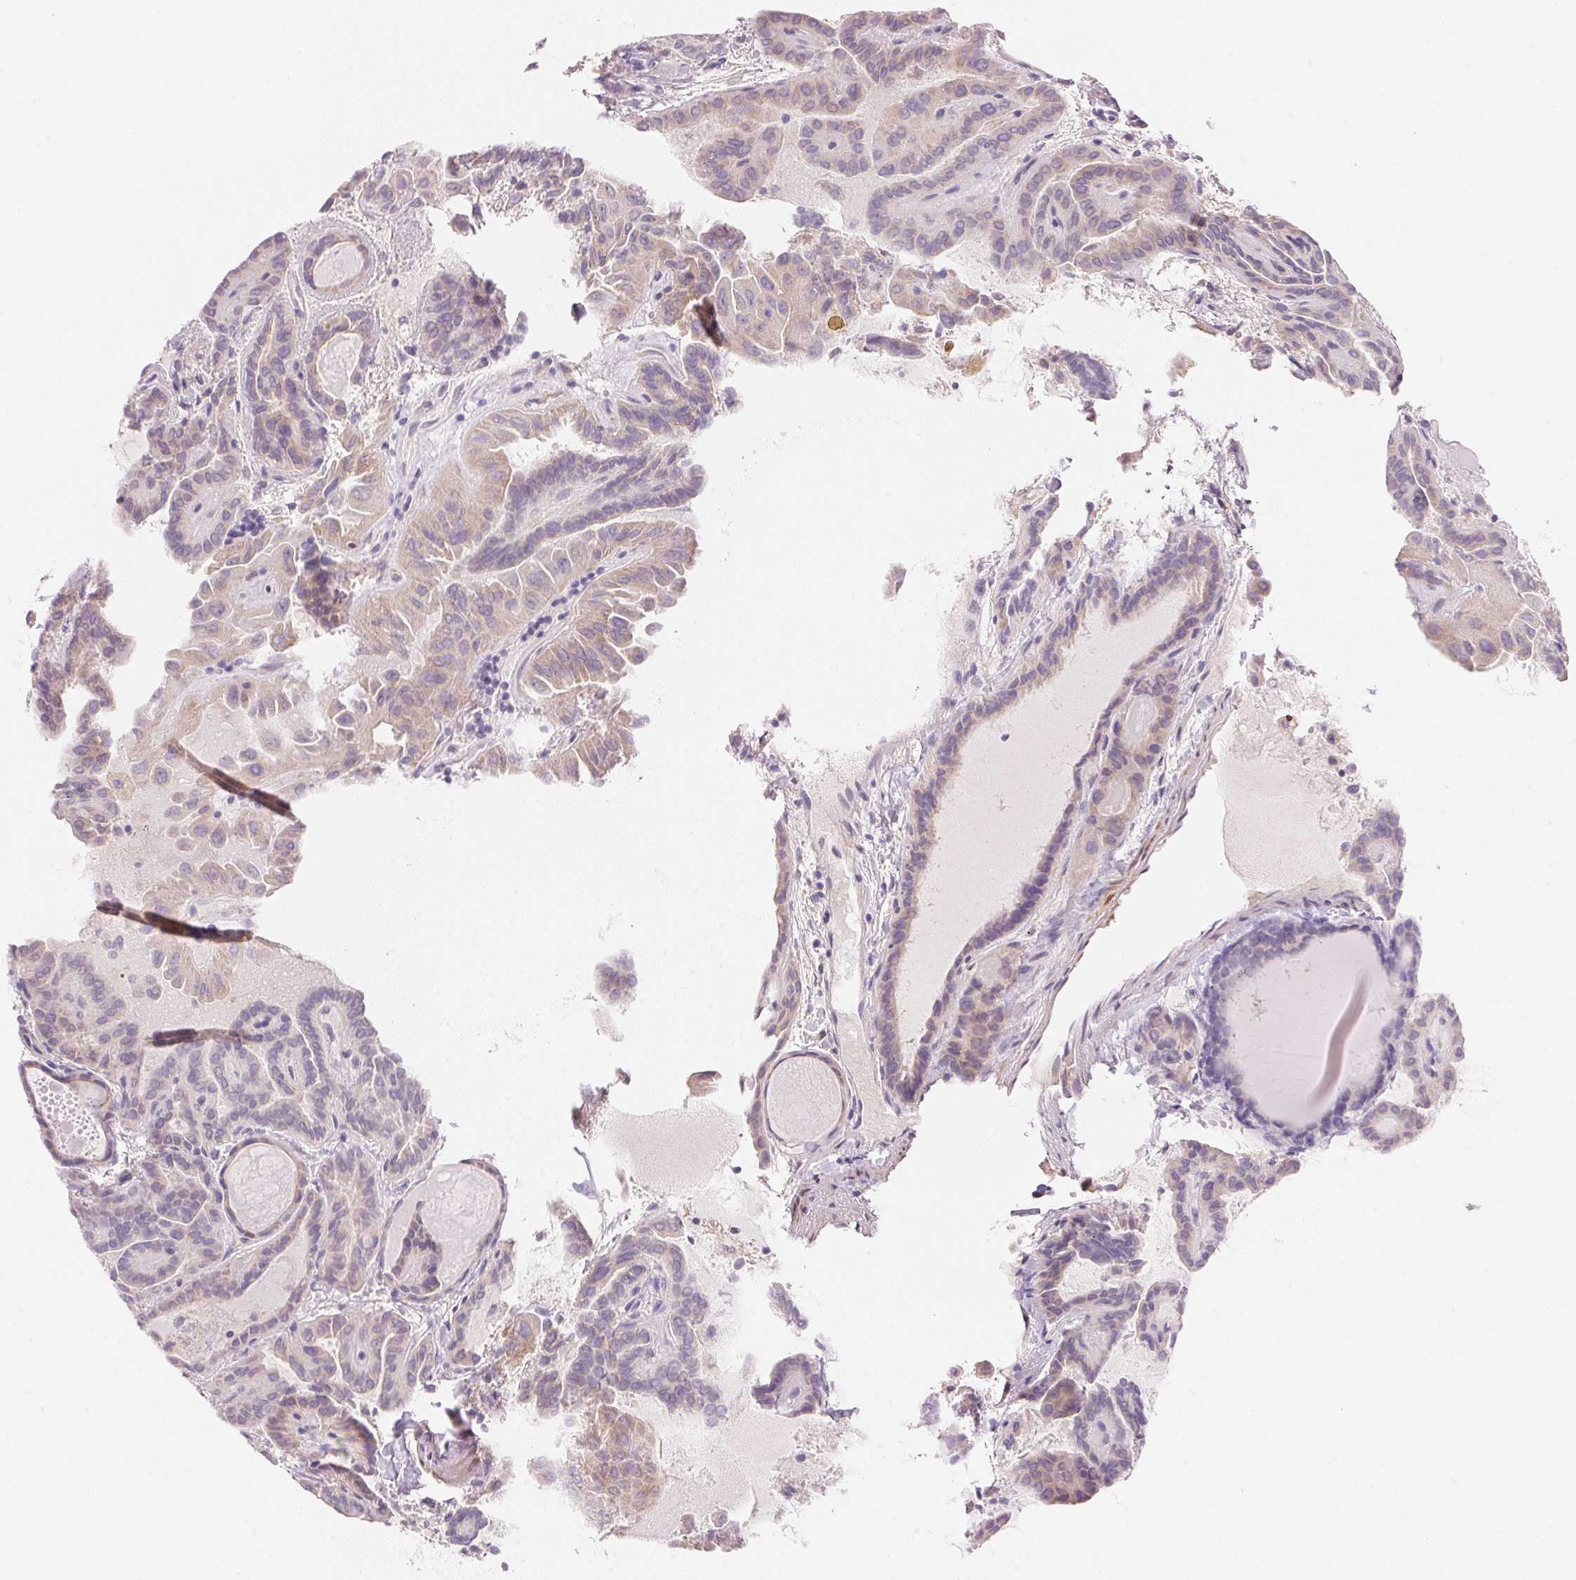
{"staining": {"intensity": "weak", "quantity": "25%-75%", "location": "cytoplasmic/membranous"}, "tissue": "thyroid cancer", "cell_type": "Tumor cells", "image_type": "cancer", "snomed": [{"axis": "morphology", "description": "Papillary adenocarcinoma, NOS"}, {"axis": "topography", "description": "Thyroid gland"}], "caption": "This is an image of IHC staining of thyroid papillary adenocarcinoma, which shows weak positivity in the cytoplasmic/membranous of tumor cells.", "gene": "SMTN", "patient": {"sex": "female", "age": 46}}